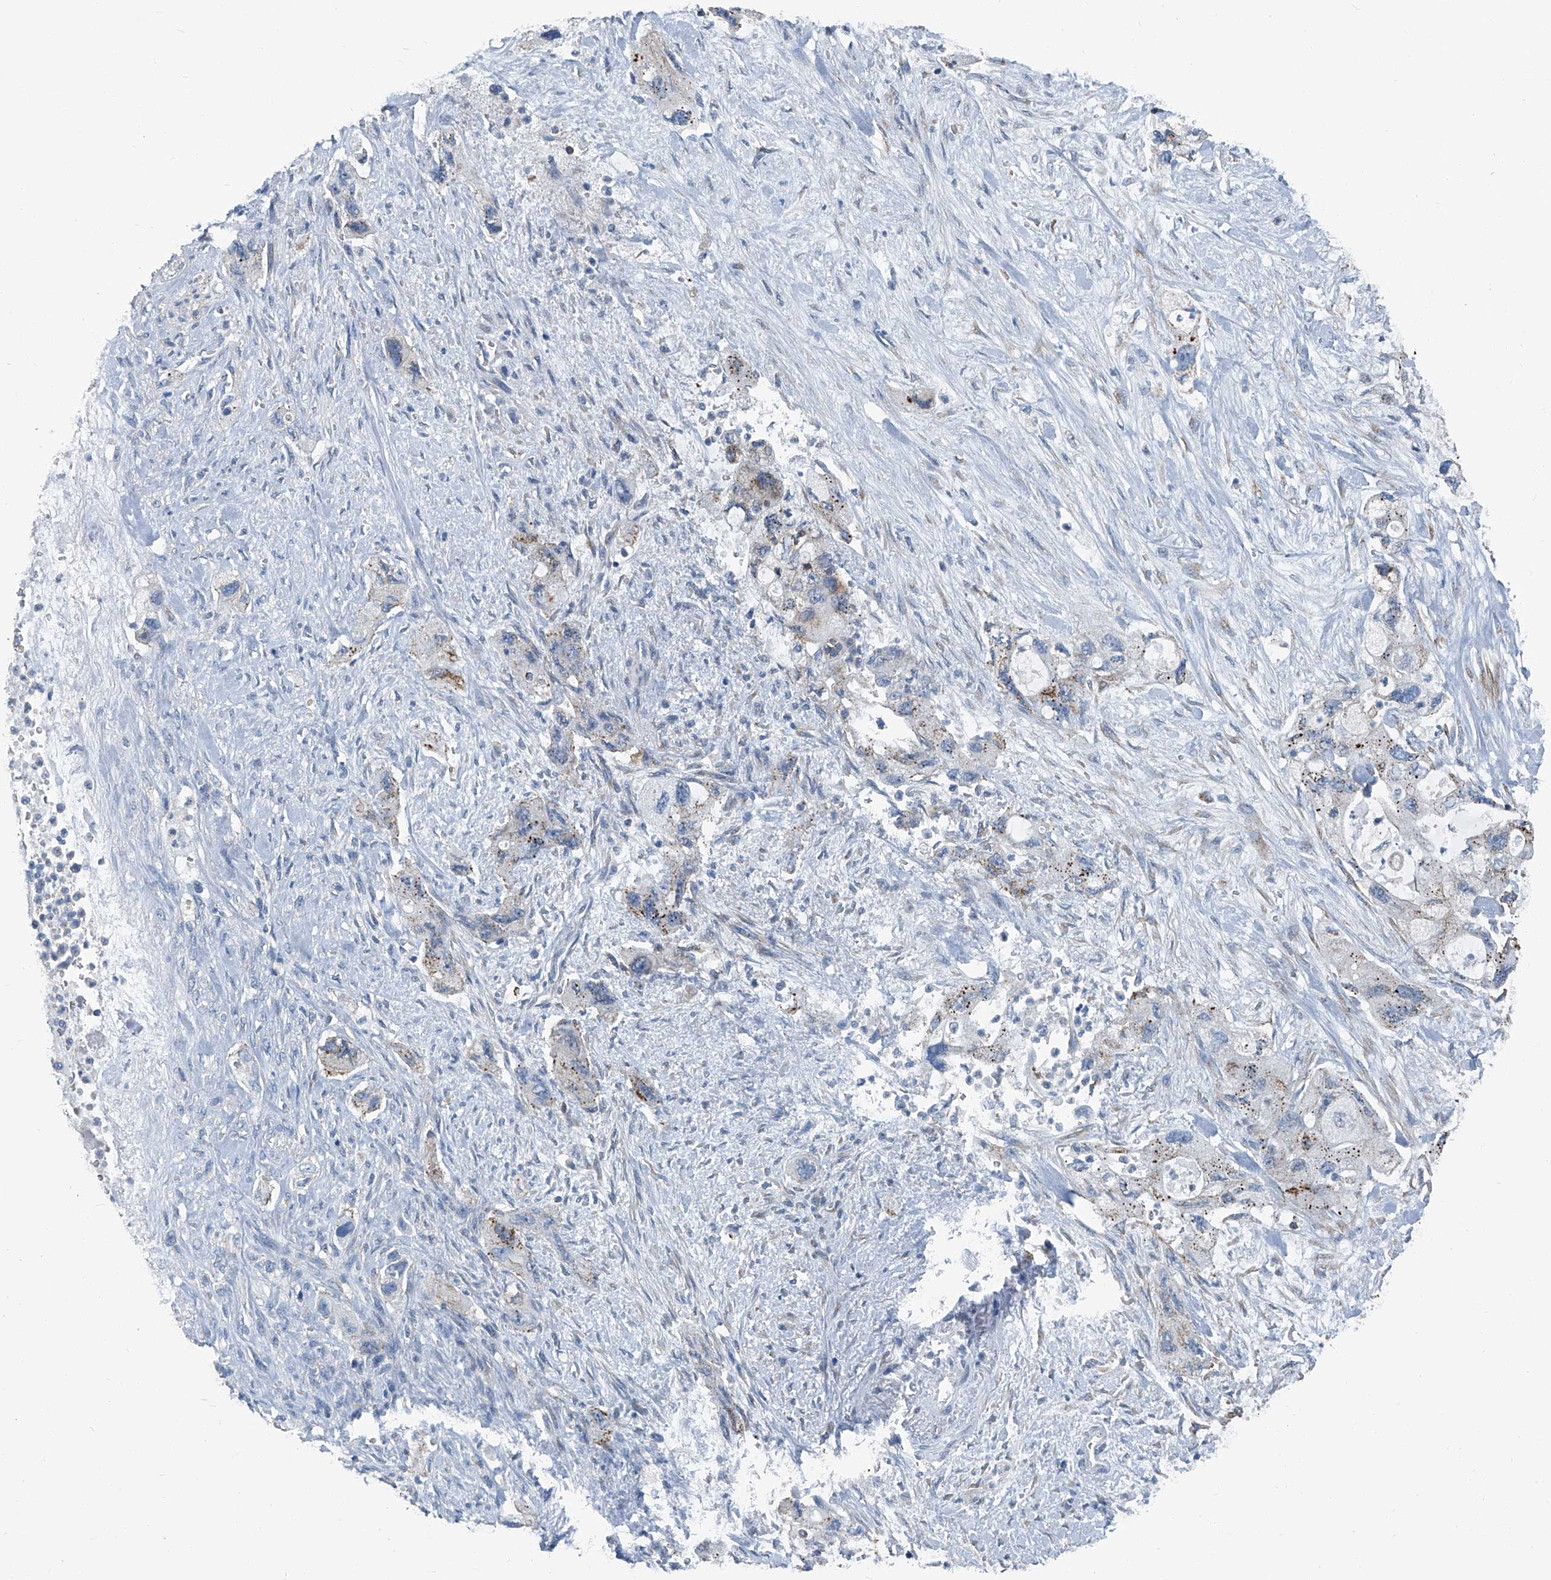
{"staining": {"intensity": "weak", "quantity": "25%-75%", "location": "cytoplasmic/membranous"}, "tissue": "pancreatic cancer", "cell_type": "Tumor cells", "image_type": "cancer", "snomed": [{"axis": "morphology", "description": "Adenocarcinoma, NOS"}, {"axis": "topography", "description": "Pancreas"}], "caption": "Immunohistochemistry (DAB (3,3'-diaminobenzidine)) staining of pancreatic cancer (adenocarcinoma) displays weak cytoplasmic/membranous protein positivity in about 25%-75% of tumor cells.", "gene": "SEPTIN7", "patient": {"sex": "female", "age": 73}}